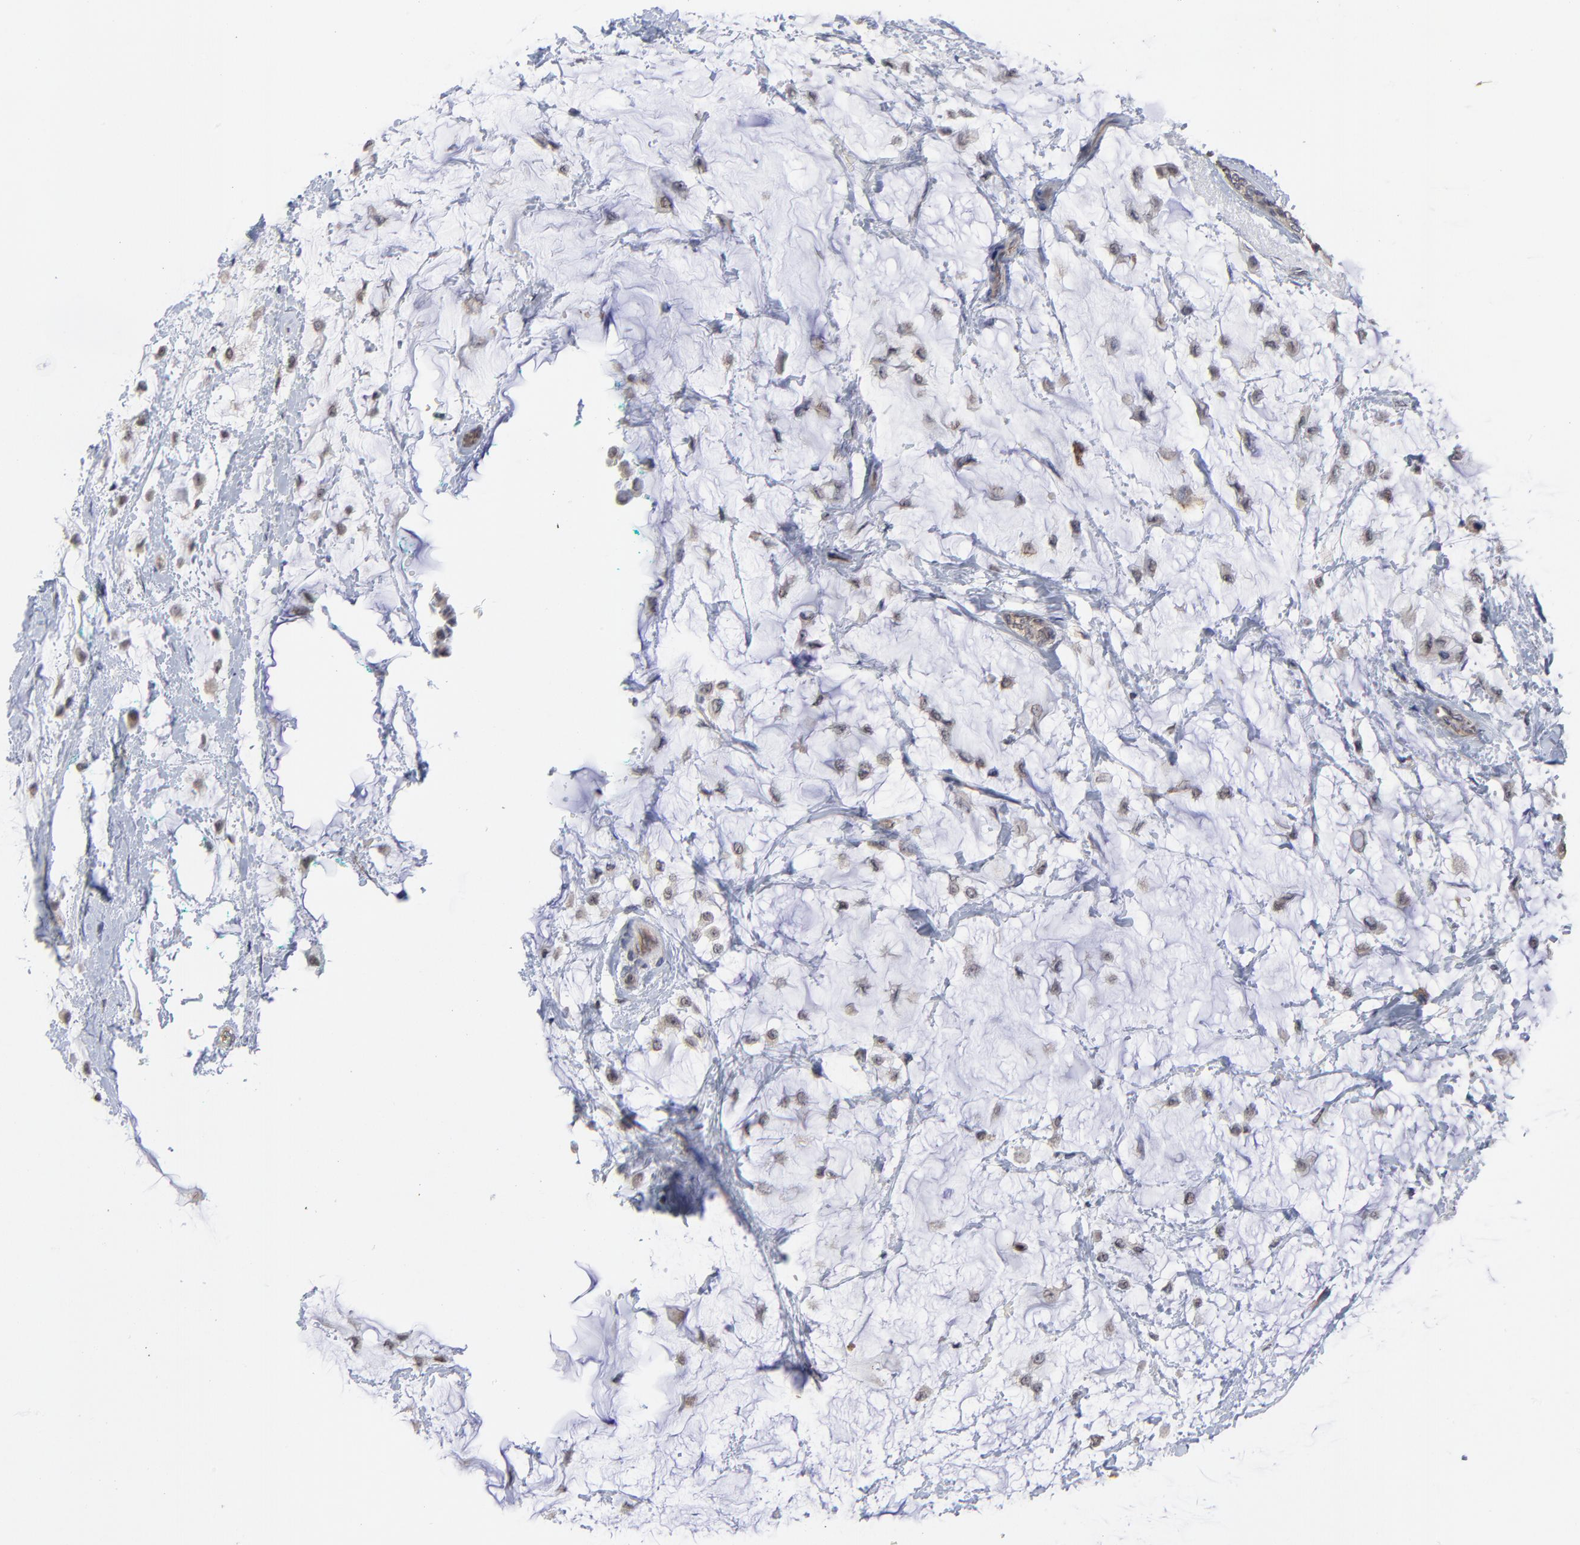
{"staining": {"intensity": "weak", "quantity": ">75%", "location": "cytoplasmic/membranous"}, "tissue": "breast cancer", "cell_type": "Tumor cells", "image_type": "cancer", "snomed": [{"axis": "morphology", "description": "Lobular carcinoma"}, {"axis": "topography", "description": "Breast"}], "caption": "A low amount of weak cytoplasmic/membranous expression is present in about >75% of tumor cells in breast cancer (lobular carcinoma) tissue.", "gene": "ZNF157", "patient": {"sex": "female", "age": 85}}